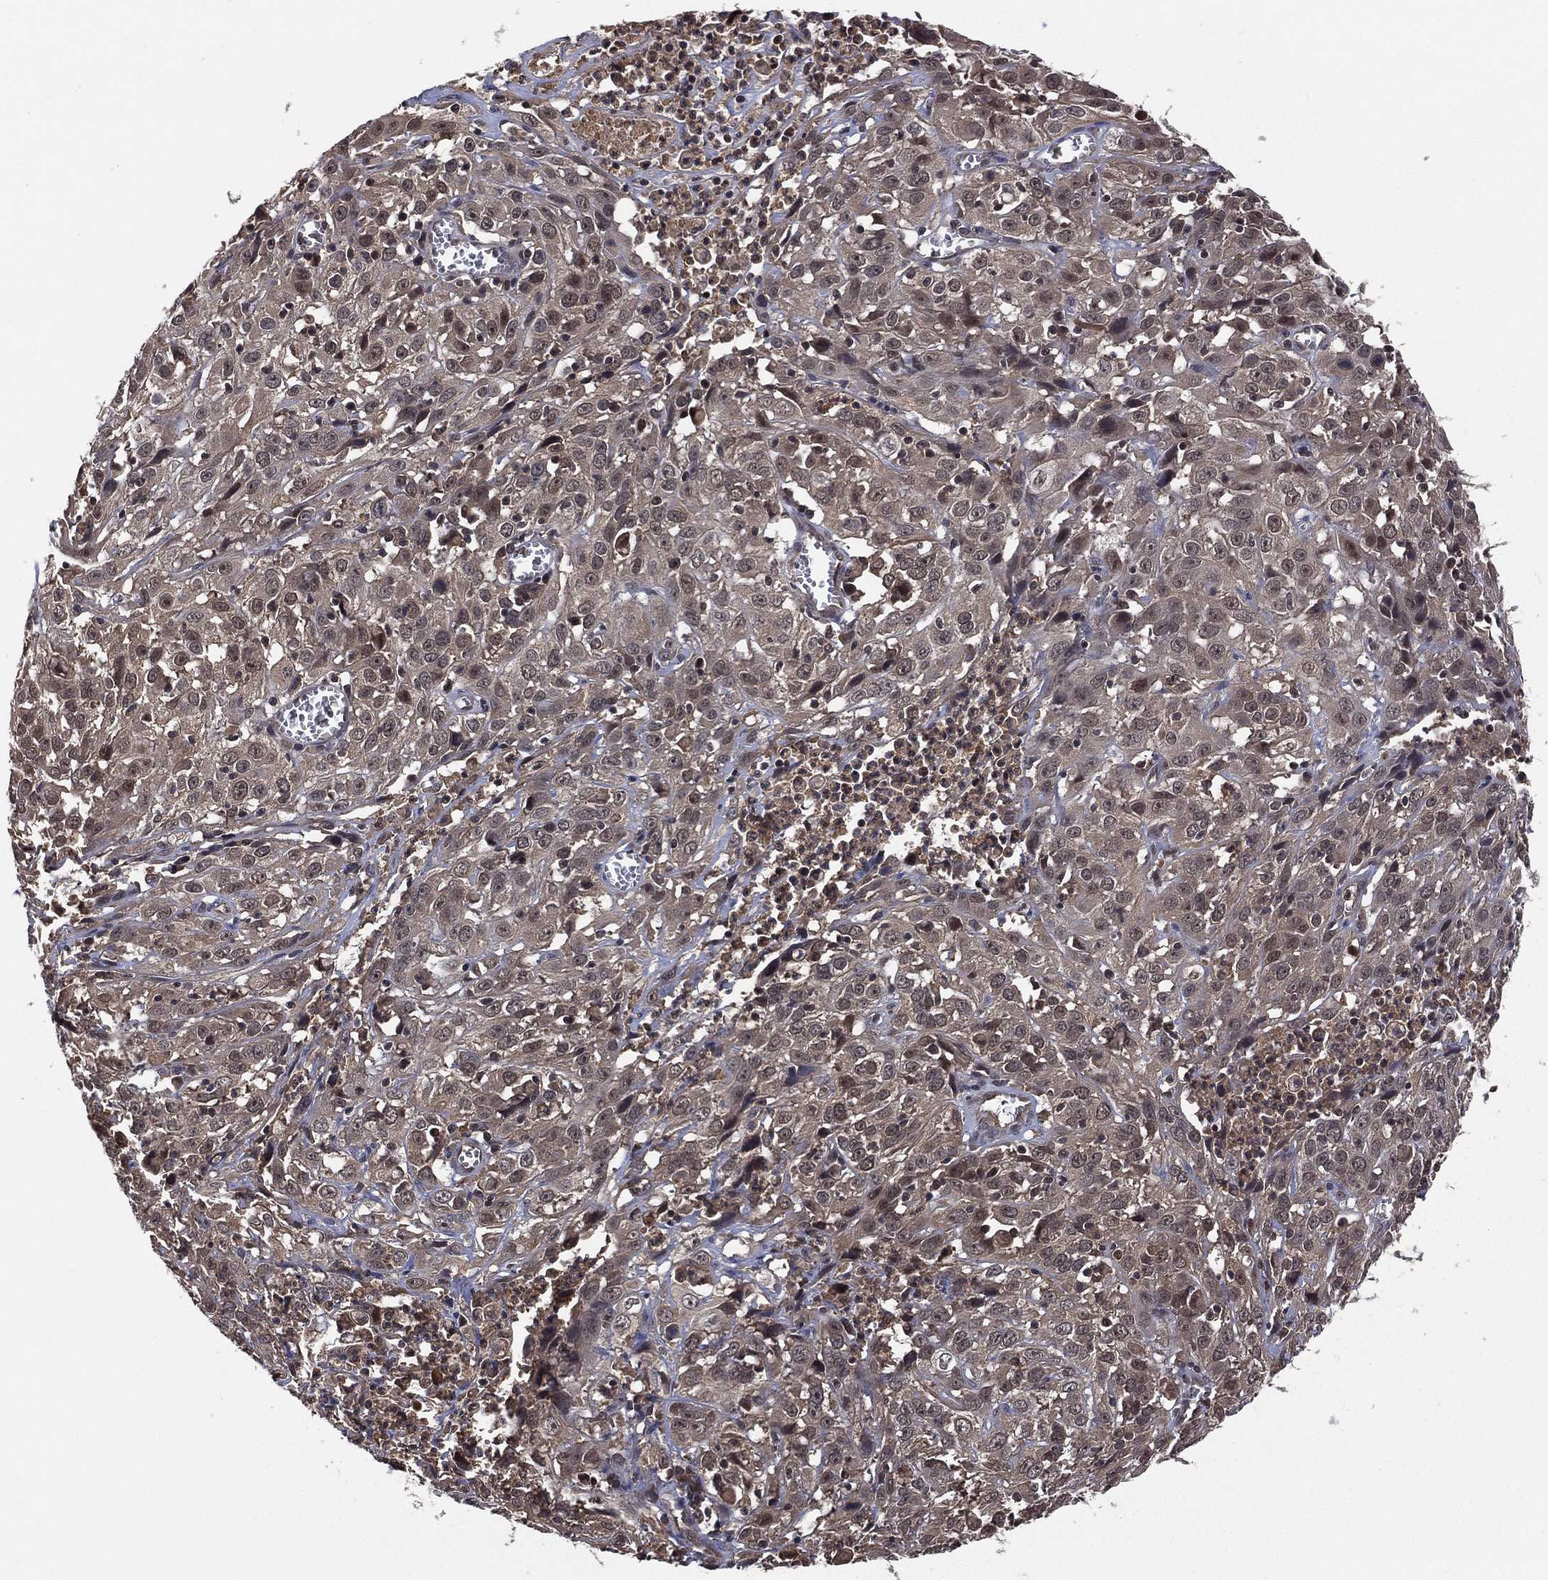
{"staining": {"intensity": "negative", "quantity": "none", "location": "none"}, "tissue": "cervical cancer", "cell_type": "Tumor cells", "image_type": "cancer", "snomed": [{"axis": "morphology", "description": "Squamous cell carcinoma, NOS"}, {"axis": "topography", "description": "Cervix"}], "caption": "DAB (3,3'-diaminobenzidine) immunohistochemical staining of squamous cell carcinoma (cervical) exhibits no significant expression in tumor cells.", "gene": "ATG4B", "patient": {"sex": "female", "age": 32}}